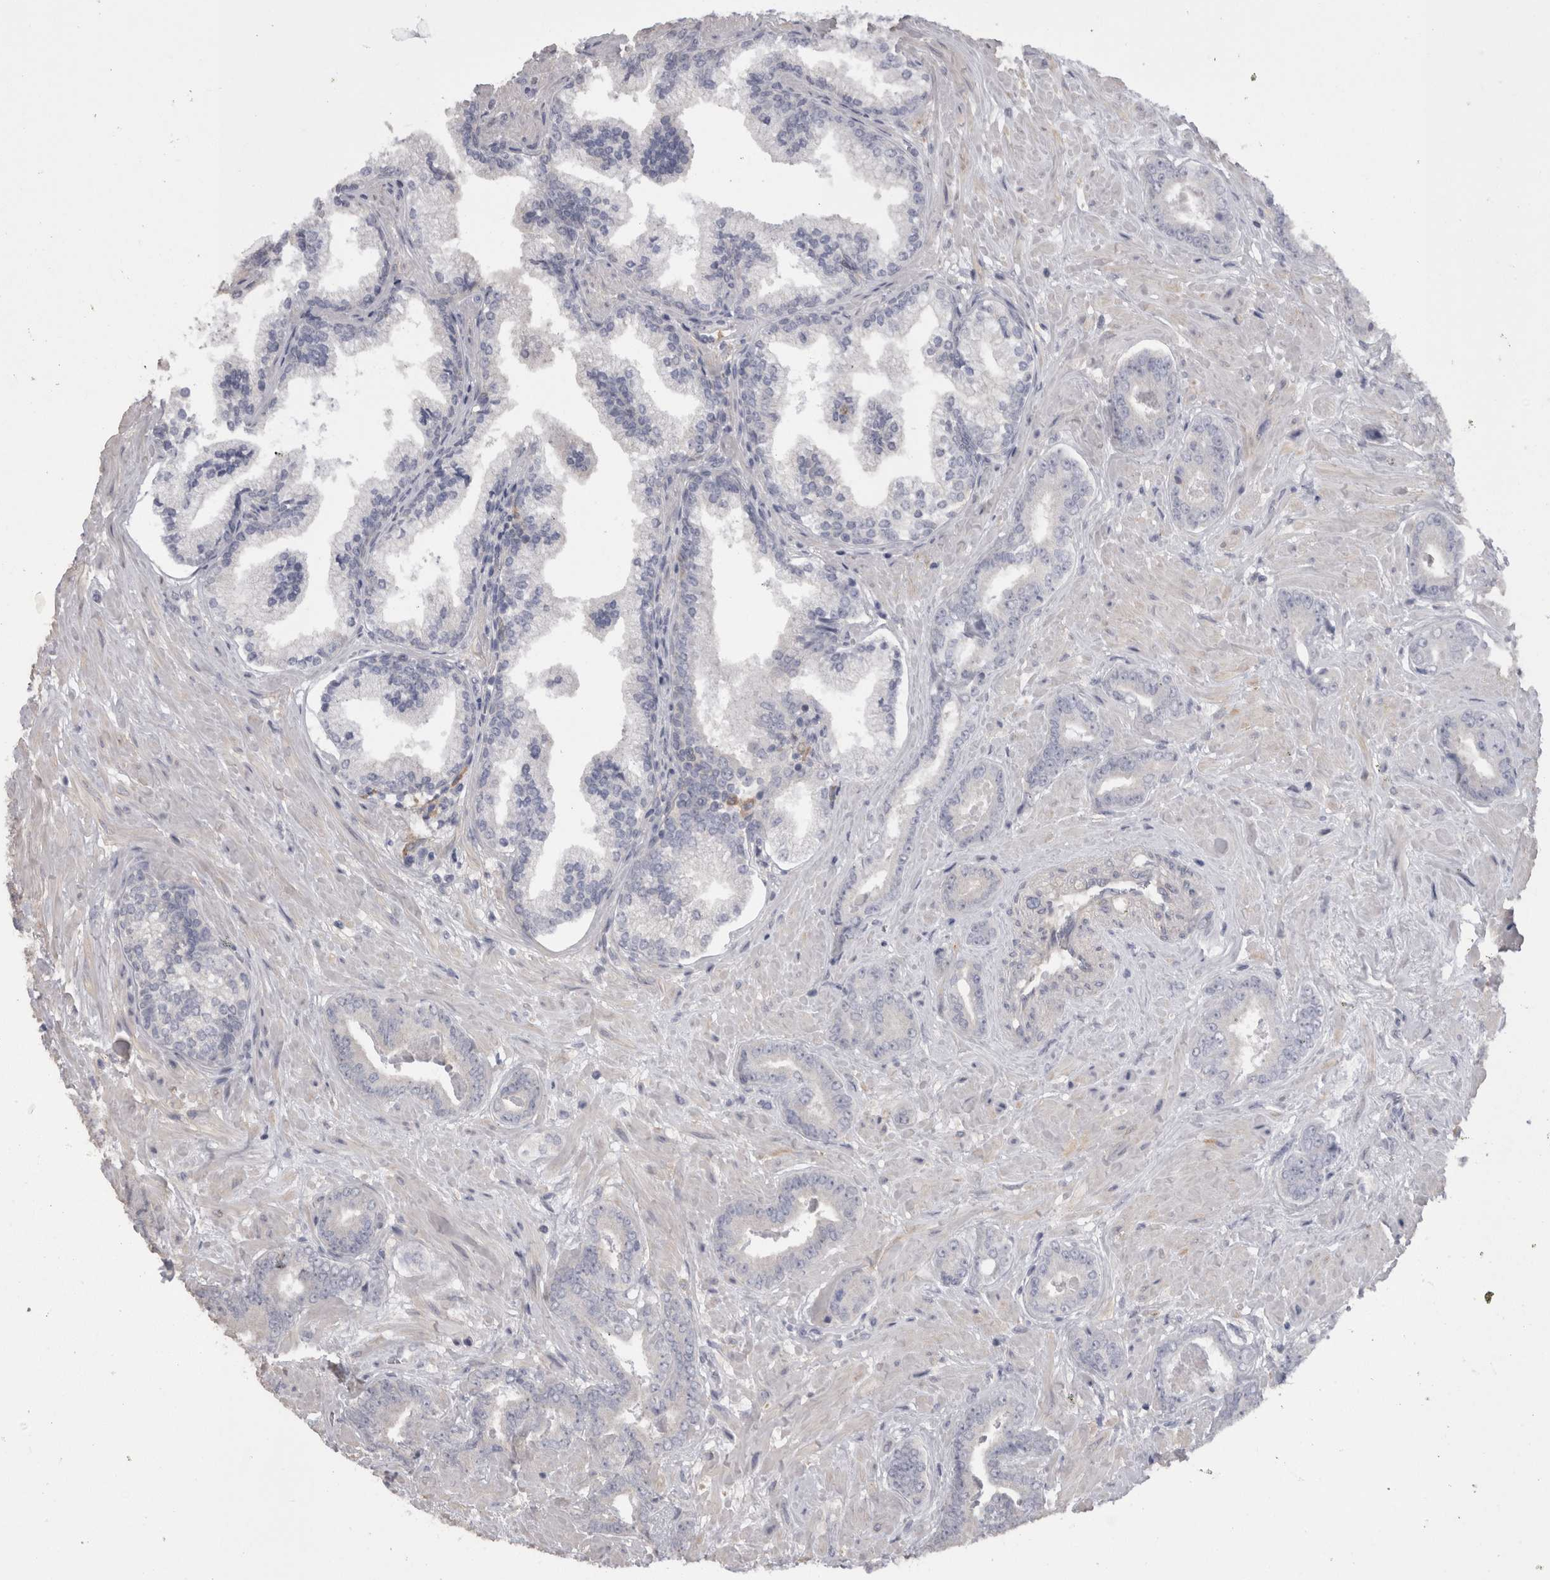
{"staining": {"intensity": "negative", "quantity": "none", "location": "none"}, "tissue": "prostate cancer", "cell_type": "Tumor cells", "image_type": "cancer", "snomed": [{"axis": "morphology", "description": "Adenocarcinoma, Low grade"}, {"axis": "topography", "description": "Prostate"}], "caption": "There is no significant positivity in tumor cells of adenocarcinoma (low-grade) (prostate).", "gene": "CAMK2D", "patient": {"sex": "male", "age": 71}}